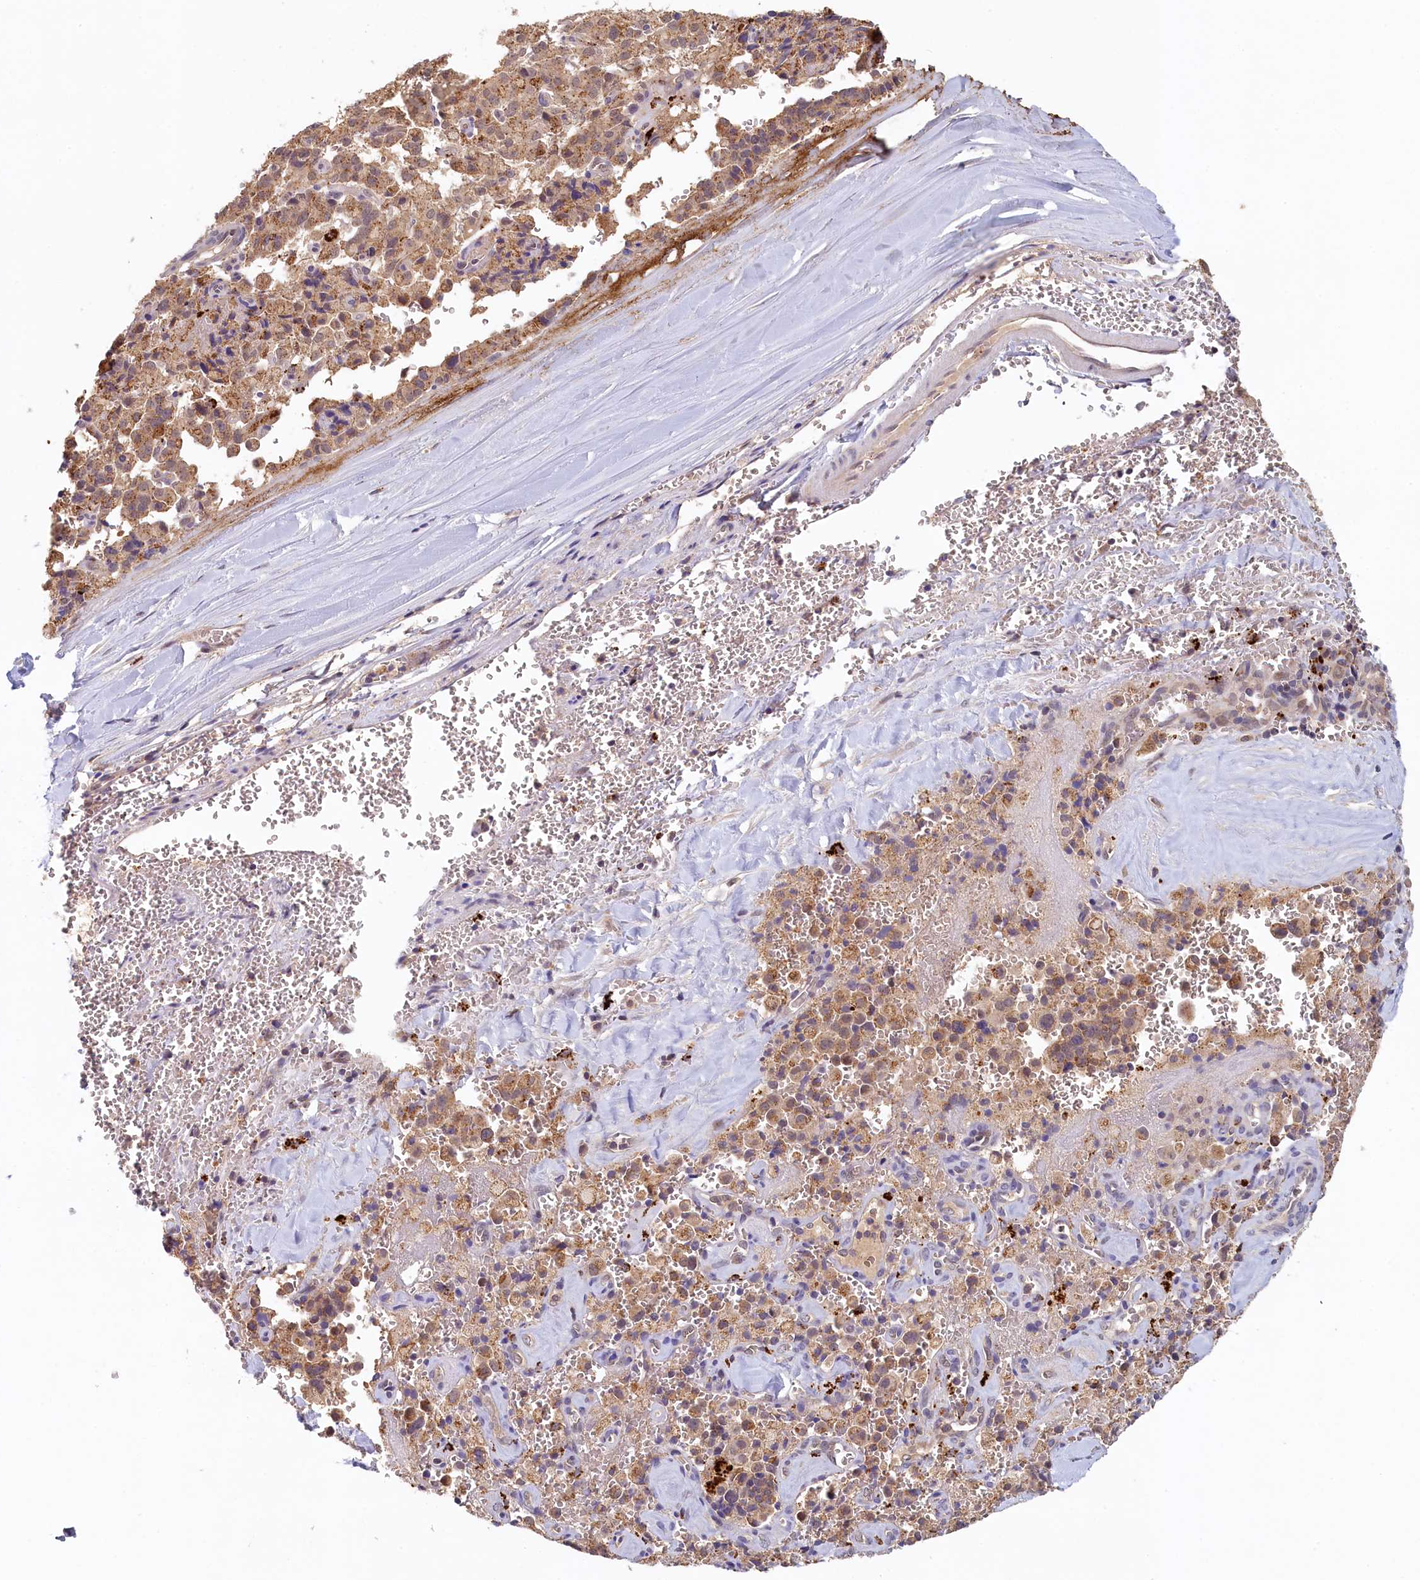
{"staining": {"intensity": "moderate", "quantity": ">75%", "location": "cytoplasmic/membranous"}, "tissue": "pancreatic cancer", "cell_type": "Tumor cells", "image_type": "cancer", "snomed": [{"axis": "morphology", "description": "Adenocarcinoma, NOS"}, {"axis": "topography", "description": "Pancreas"}], "caption": "Human pancreatic adenocarcinoma stained with a brown dye exhibits moderate cytoplasmic/membranous positive expression in about >75% of tumor cells.", "gene": "NUBP2", "patient": {"sex": "male", "age": 65}}